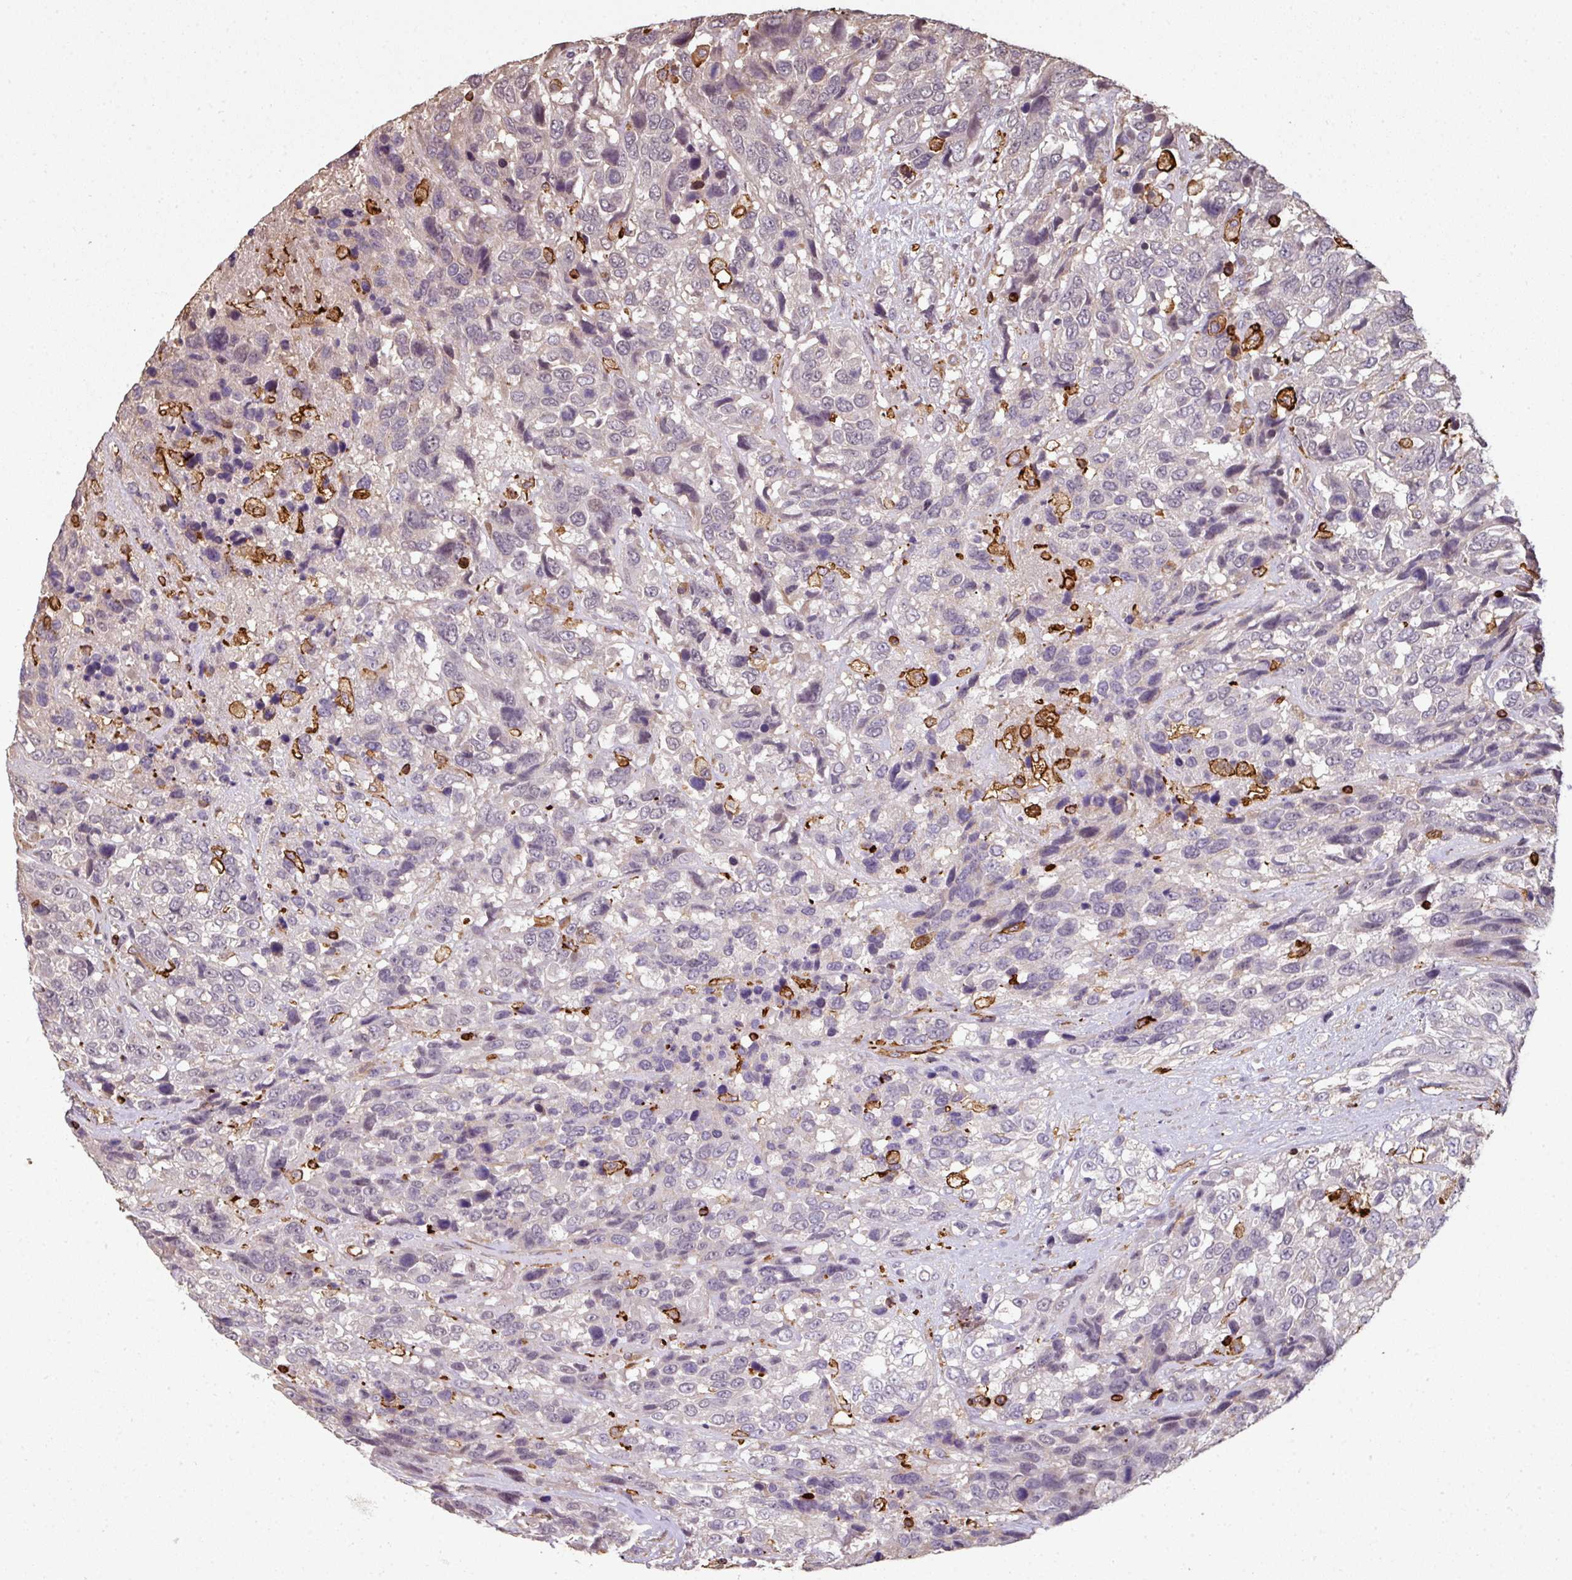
{"staining": {"intensity": "negative", "quantity": "none", "location": "none"}, "tissue": "urothelial cancer", "cell_type": "Tumor cells", "image_type": "cancer", "snomed": [{"axis": "morphology", "description": "Urothelial carcinoma, High grade"}, {"axis": "topography", "description": "Urinary bladder"}], "caption": "The micrograph exhibits no staining of tumor cells in high-grade urothelial carcinoma.", "gene": "OLFML2B", "patient": {"sex": "female", "age": 70}}